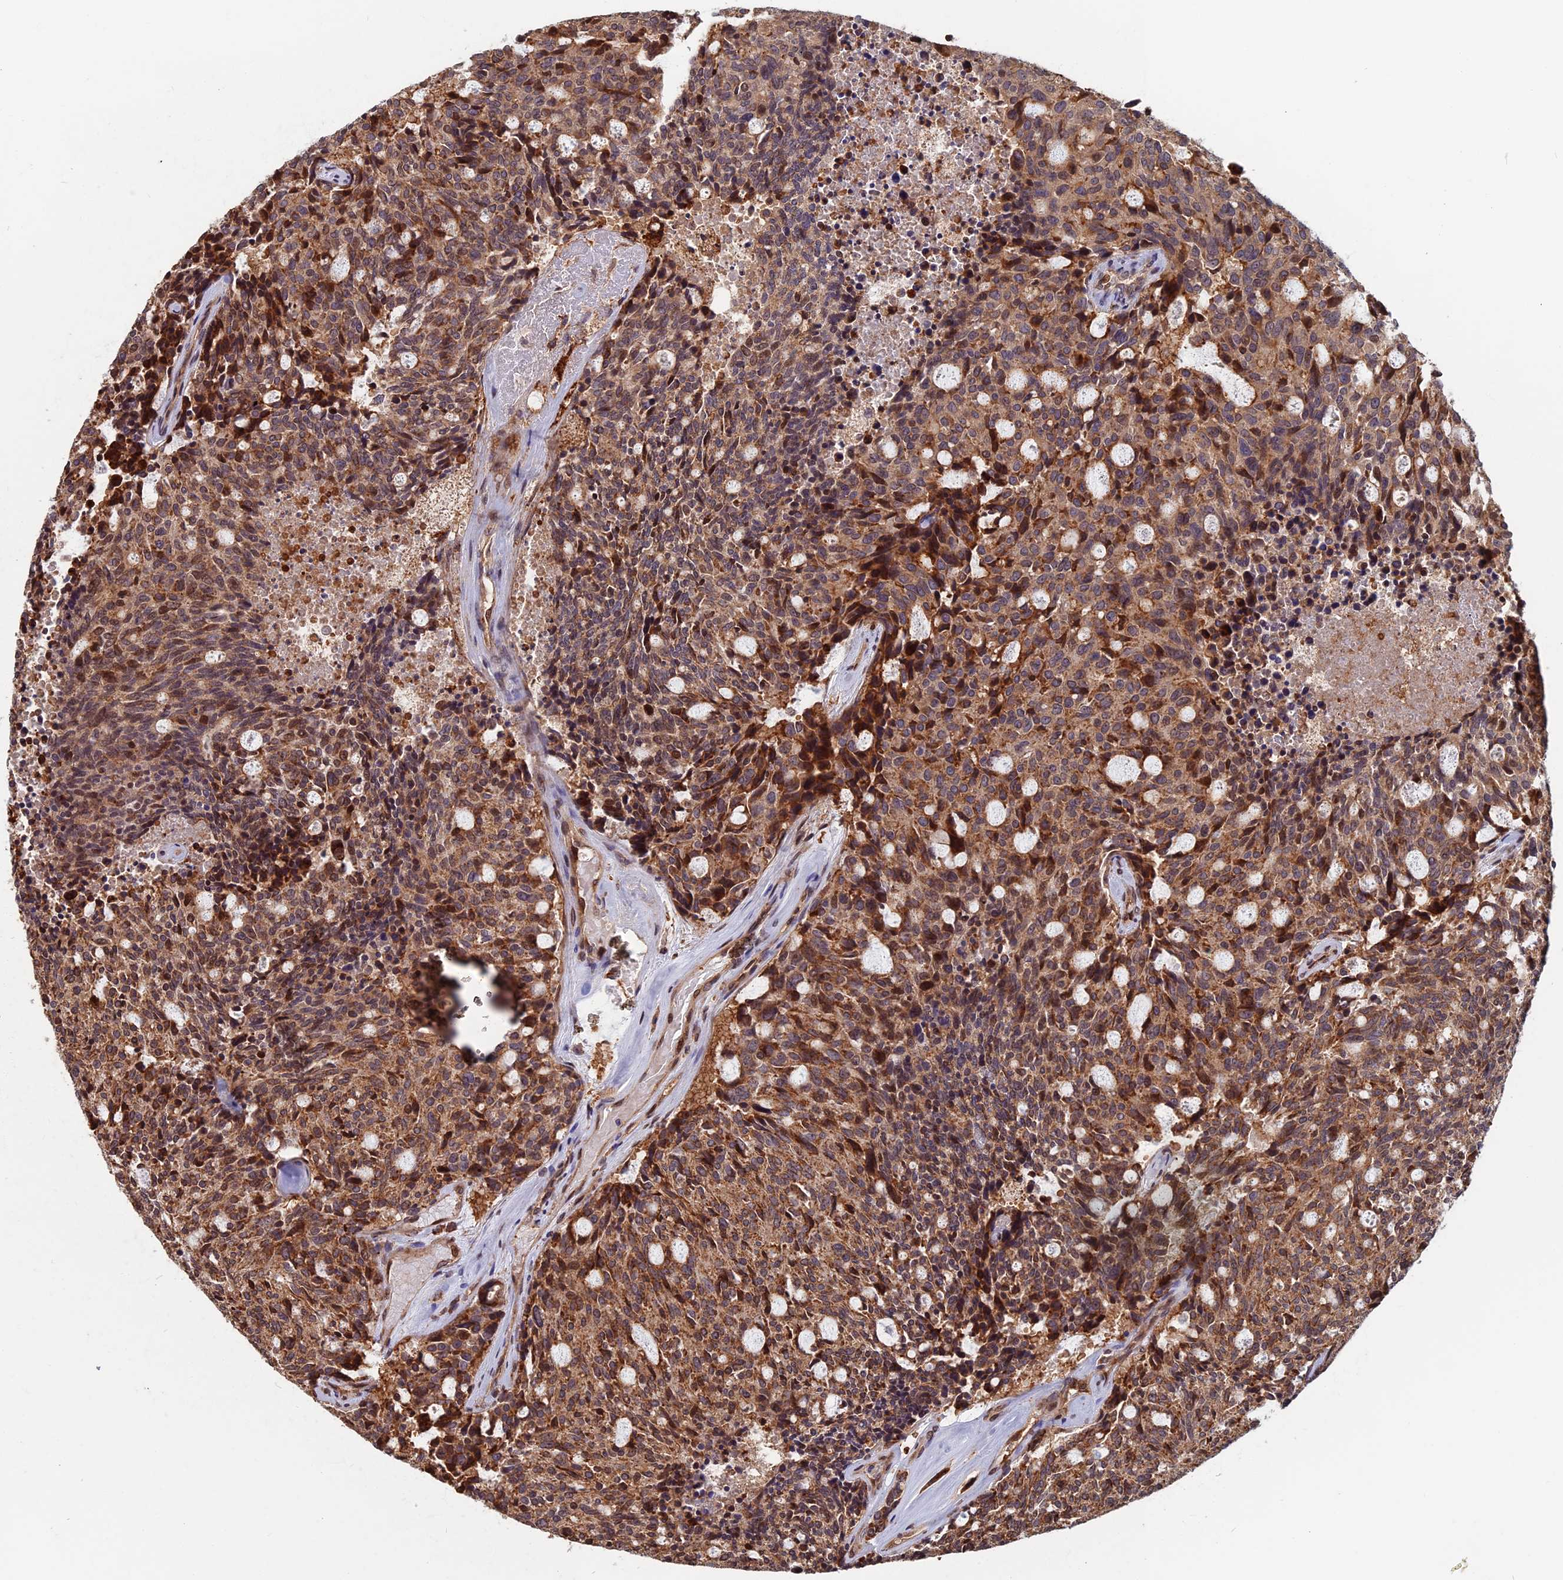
{"staining": {"intensity": "moderate", "quantity": ">75%", "location": "cytoplasmic/membranous"}, "tissue": "carcinoid", "cell_type": "Tumor cells", "image_type": "cancer", "snomed": [{"axis": "morphology", "description": "Carcinoid, malignant, NOS"}, {"axis": "topography", "description": "Pancreas"}], "caption": "Protein positivity by IHC displays moderate cytoplasmic/membranous staining in approximately >75% of tumor cells in malignant carcinoid.", "gene": "SPG11", "patient": {"sex": "female", "age": 54}}